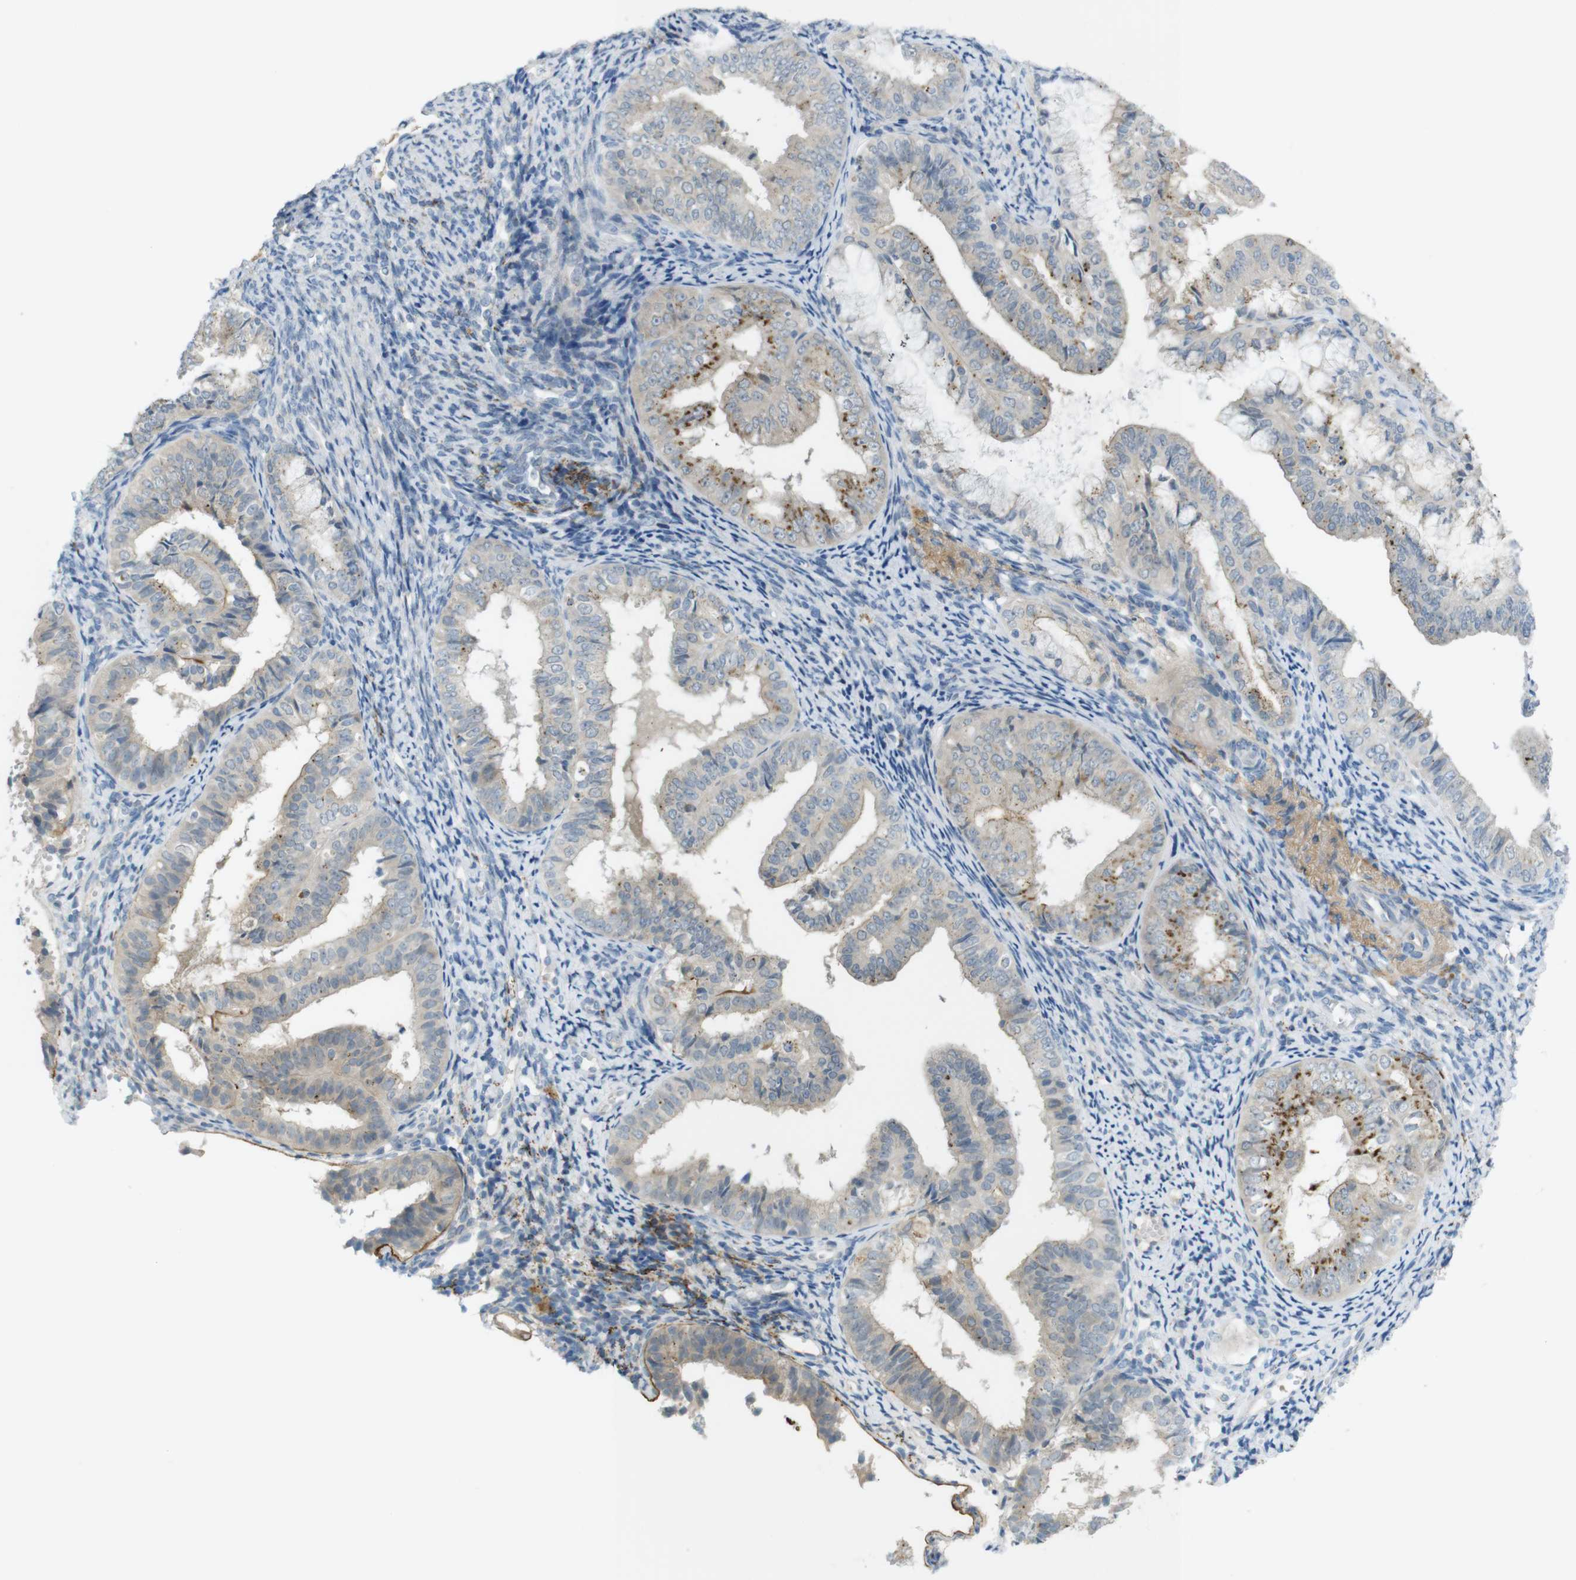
{"staining": {"intensity": "moderate", "quantity": ">75%", "location": "cytoplasmic/membranous"}, "tissue": "endometrial cancer", "cell_type": "Tumor cells", "image_type": "cancer", "snomed": [{"axis": "morphology", "description": "Adenocarcinoma, NOS"}, {"axis": "topography", "description": "Endometrium"}], "caption": "About >75% of tumor cells in adenocarcinoma (endometrial) show moderate cytoplasmic/membranous protein expression as visualized by brown immunohistochemical staining.", "gene": "UGT8", "patient": {"sex": "female", "age": 63}}